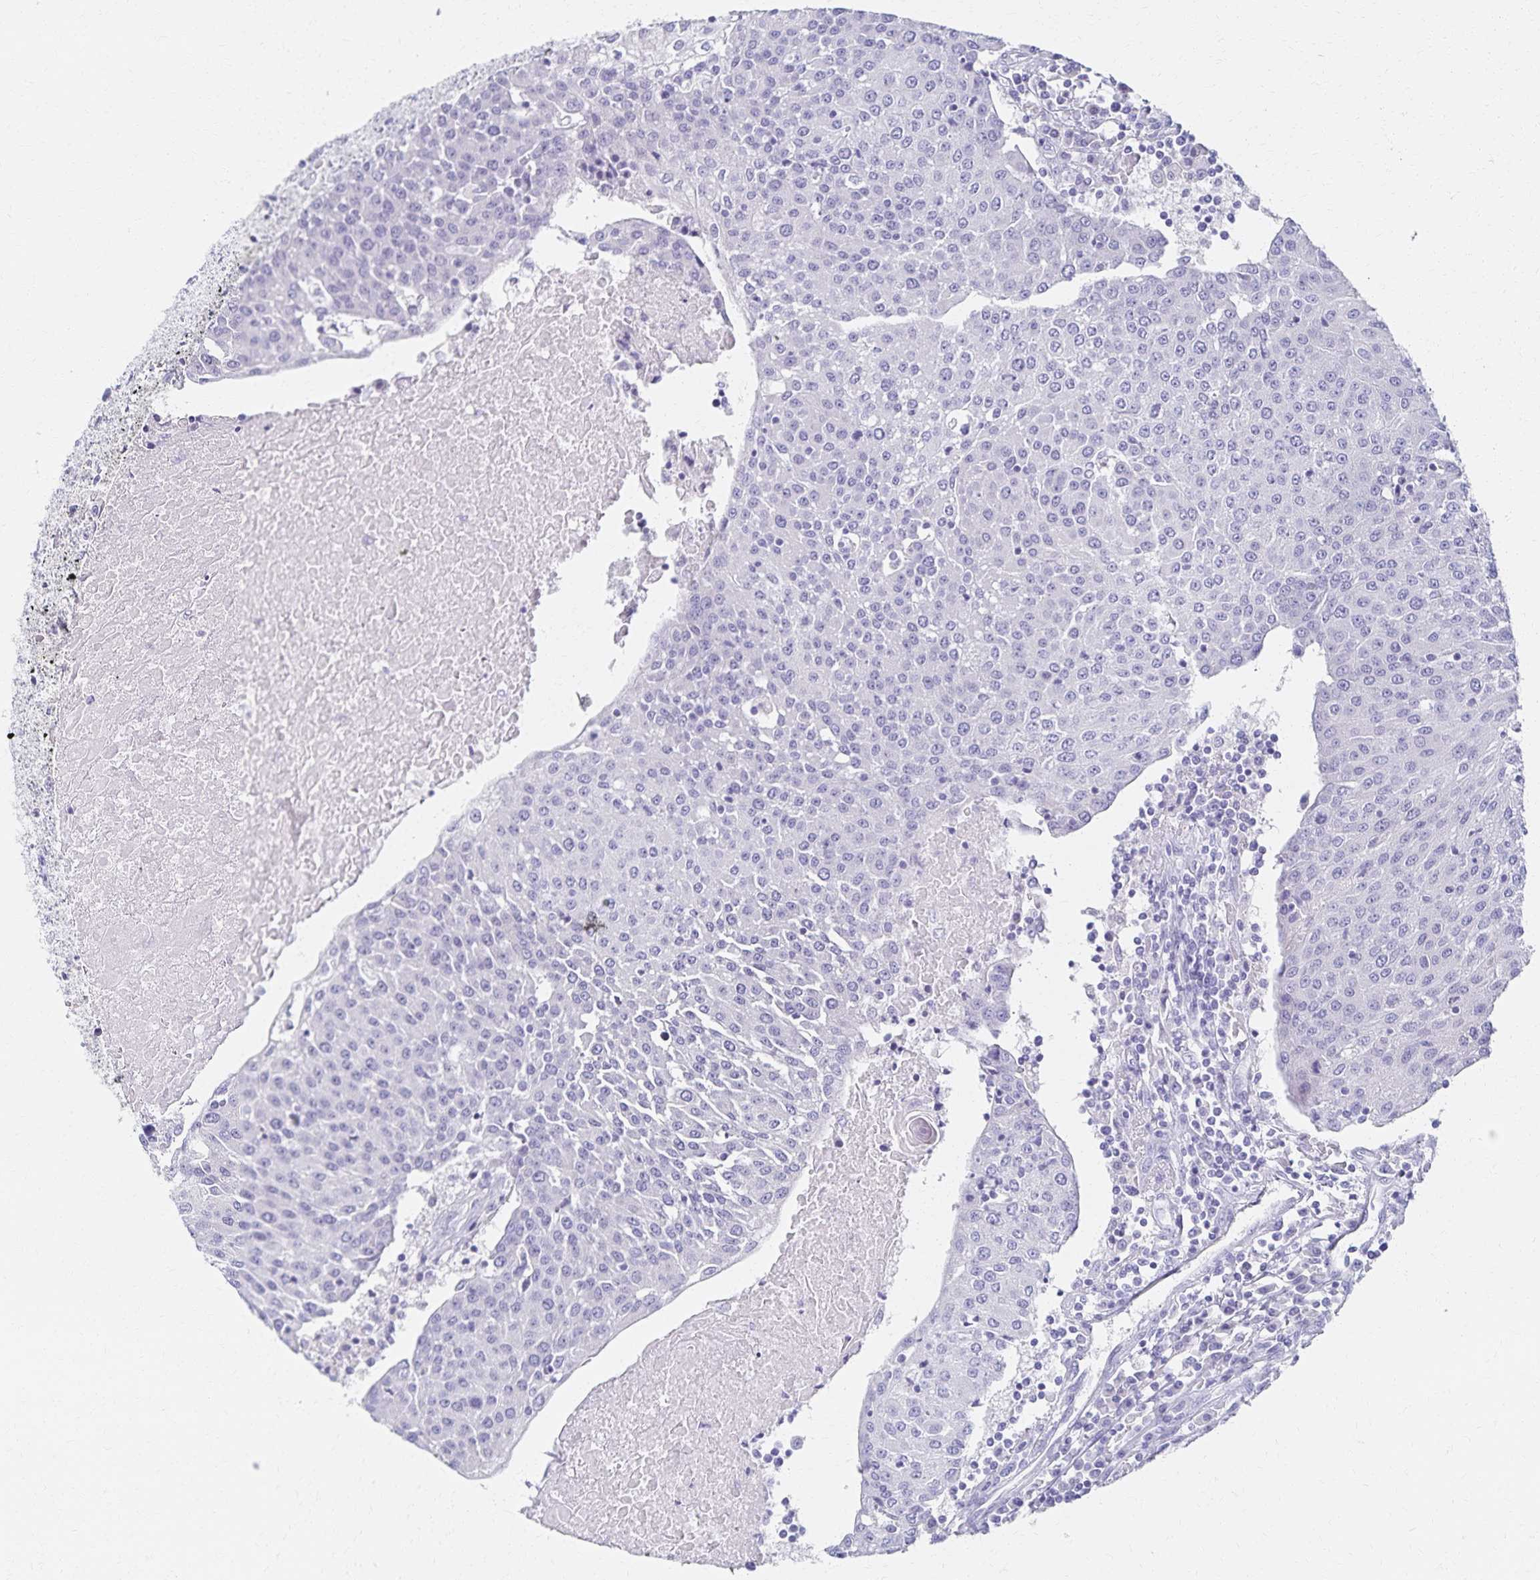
{"staining": {"intensity": "negative", "quantity": "none", "location": "none"}, "tissue": "urothelial cancer", "cell_type": "Tumor cells", "image_type": "cancer", "snomed": [{"axis": "morphology", "description": "Urothelial carcinoma, High grade"}, {"axis": "topography", "description": "Urinary bladder"}], "caption": "Urothelial cancer stained for a protein using immunohistochemistry (IHC) exhibits no expression tumor cells.", "gene": "C2orf50", "patient": {"sex": "female", "age": 85}}